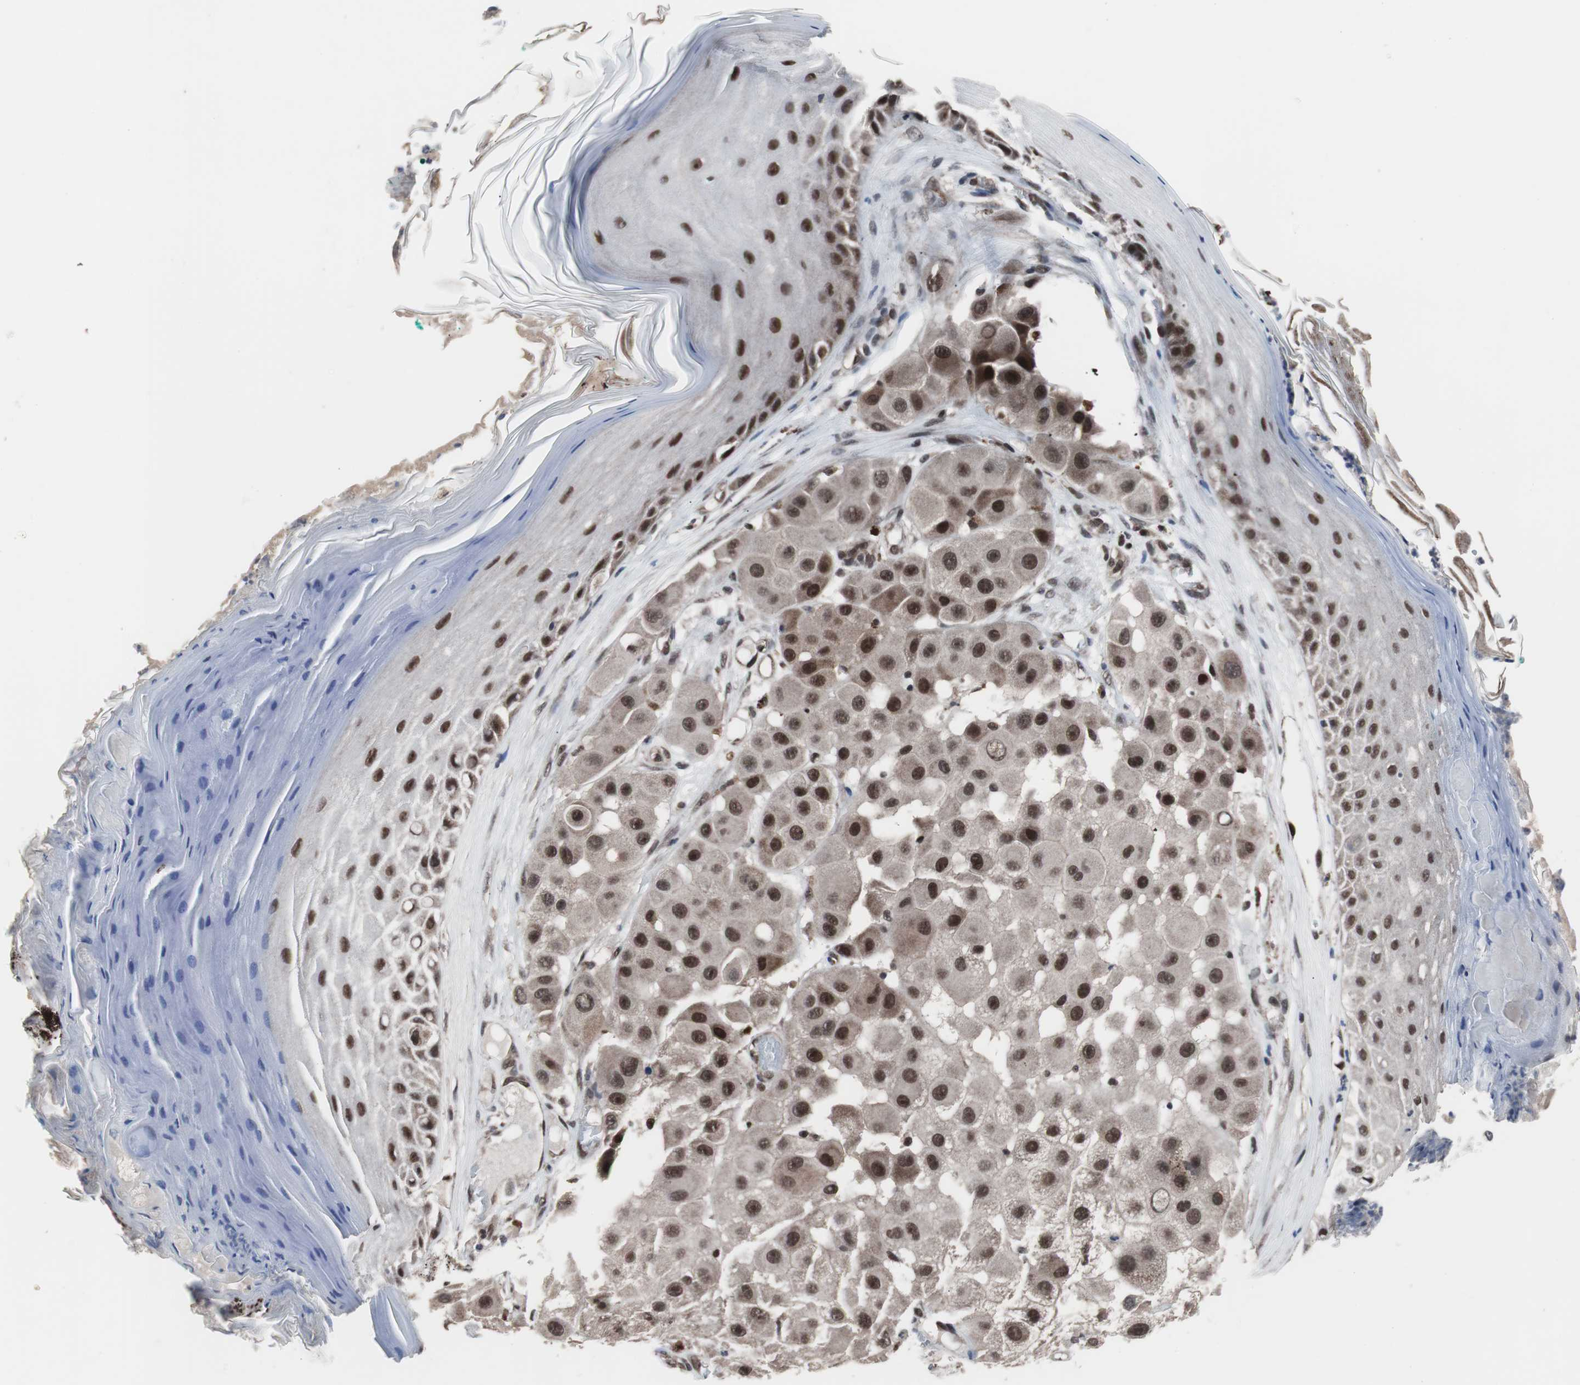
{"staining": {"intensity": "strong", "quantity": ">75%", "location": "cytoplasmic/membranous,nuclear"}, "tissue": "melanoma", "cell_type": "Tumor cells", "image_type": "cancer", "snomed": [{"axis": "morphology", "description": "Malignant melanoma, NOS"}, {"axis": "topography", "description": "Skin"}], "caption": "DAB immunohistochemical staining of malignant melanoma demonstrates strong cytoplasmic/membranous and nuclear protein expression in approximately >75% of tumor cells.", "gene": "GTF2F2", "patient": {"sex": "female", "age": 81}}